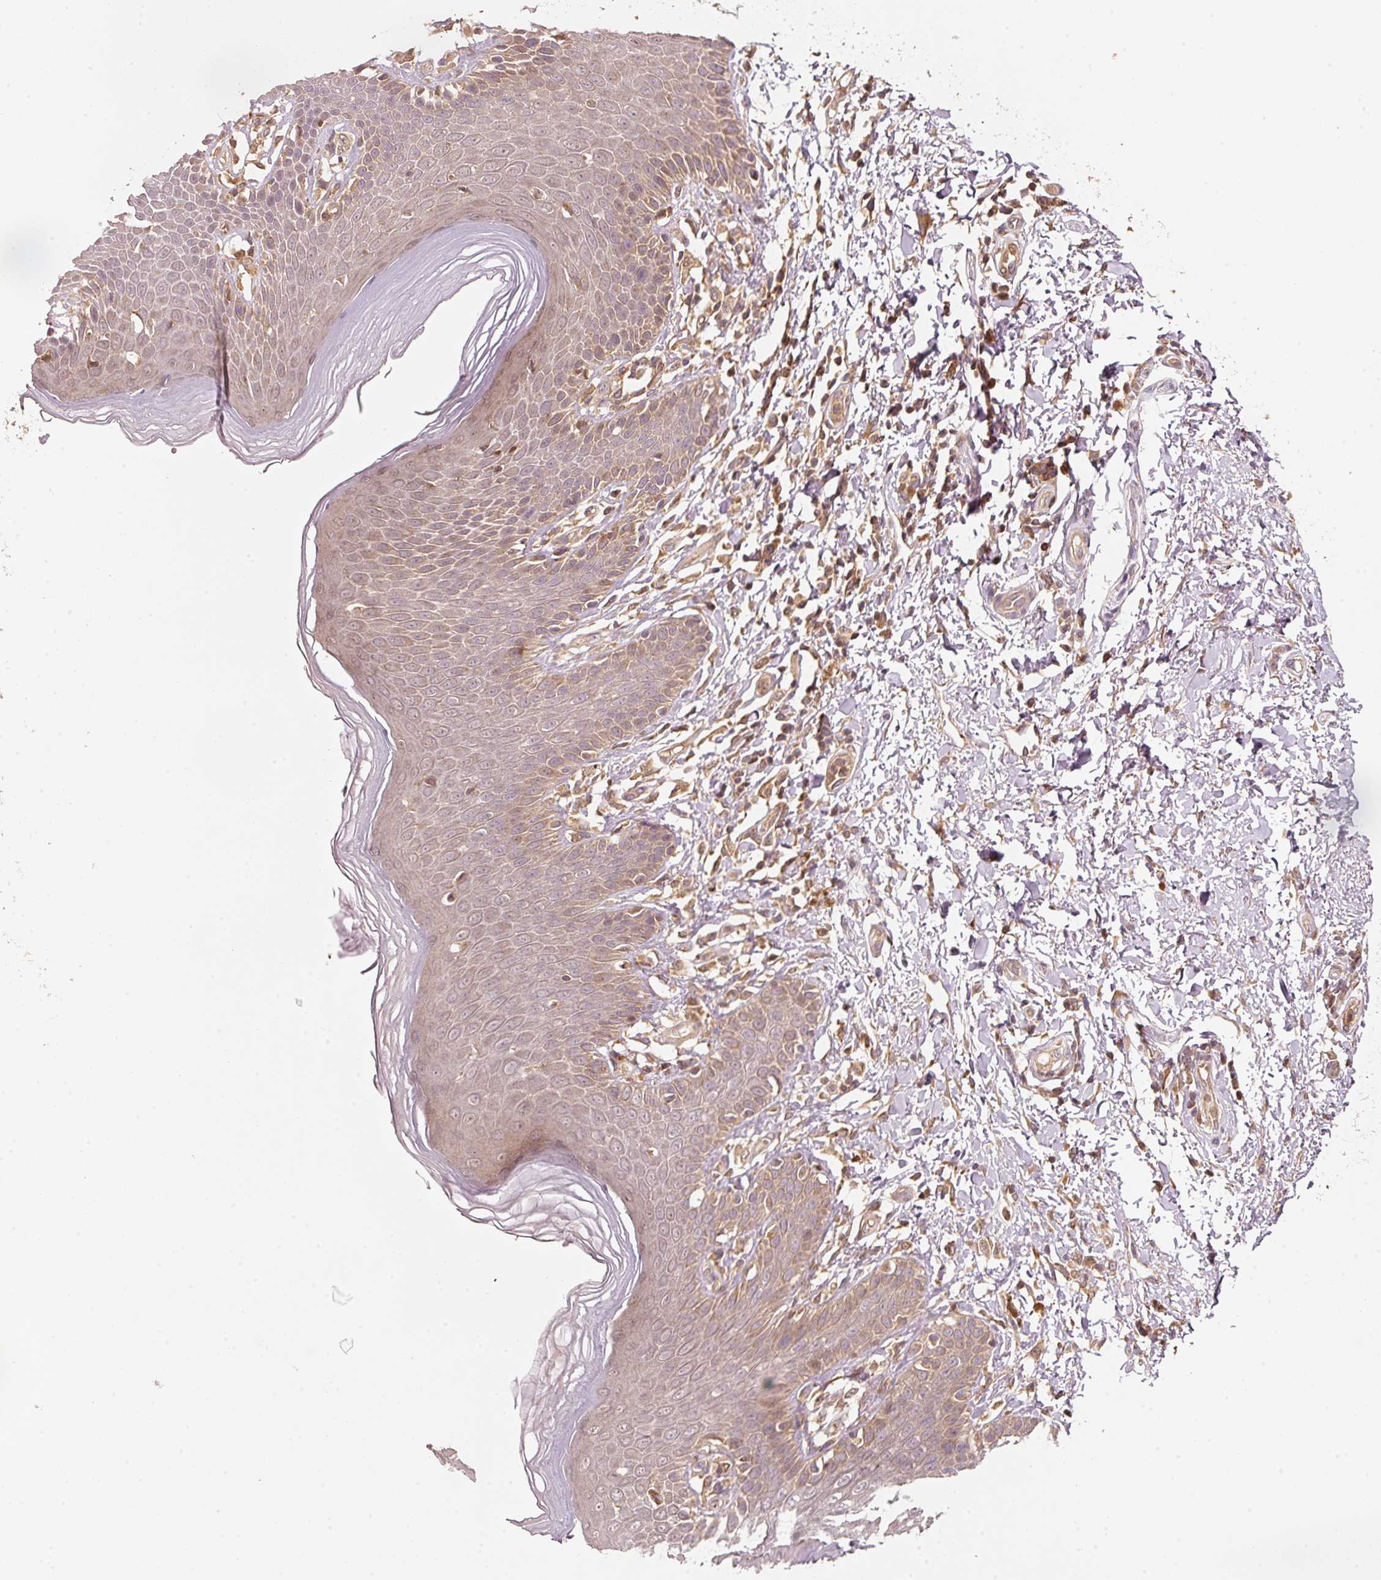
{"staining": {"intensity": "weak", "quantity": ">75%", "location": "cytoplasmic/membranous"}, "tissue": "skin", "cell_type": "Epidermal cells", "image_type": "normal", "snomed": [{"axis": "morphology", "description": "Normal tissue, NOS"}, {"axis": "topography", "description": "Peripheral nerve tissue"}], "caption": "This image displays IHC staining of normal human skin, with low weak cytoplasmic/membranous staining in approximately >75% of epidermal cells.", "gene": "RRAS2", "patient": {"sex": "male", "age": 51}}